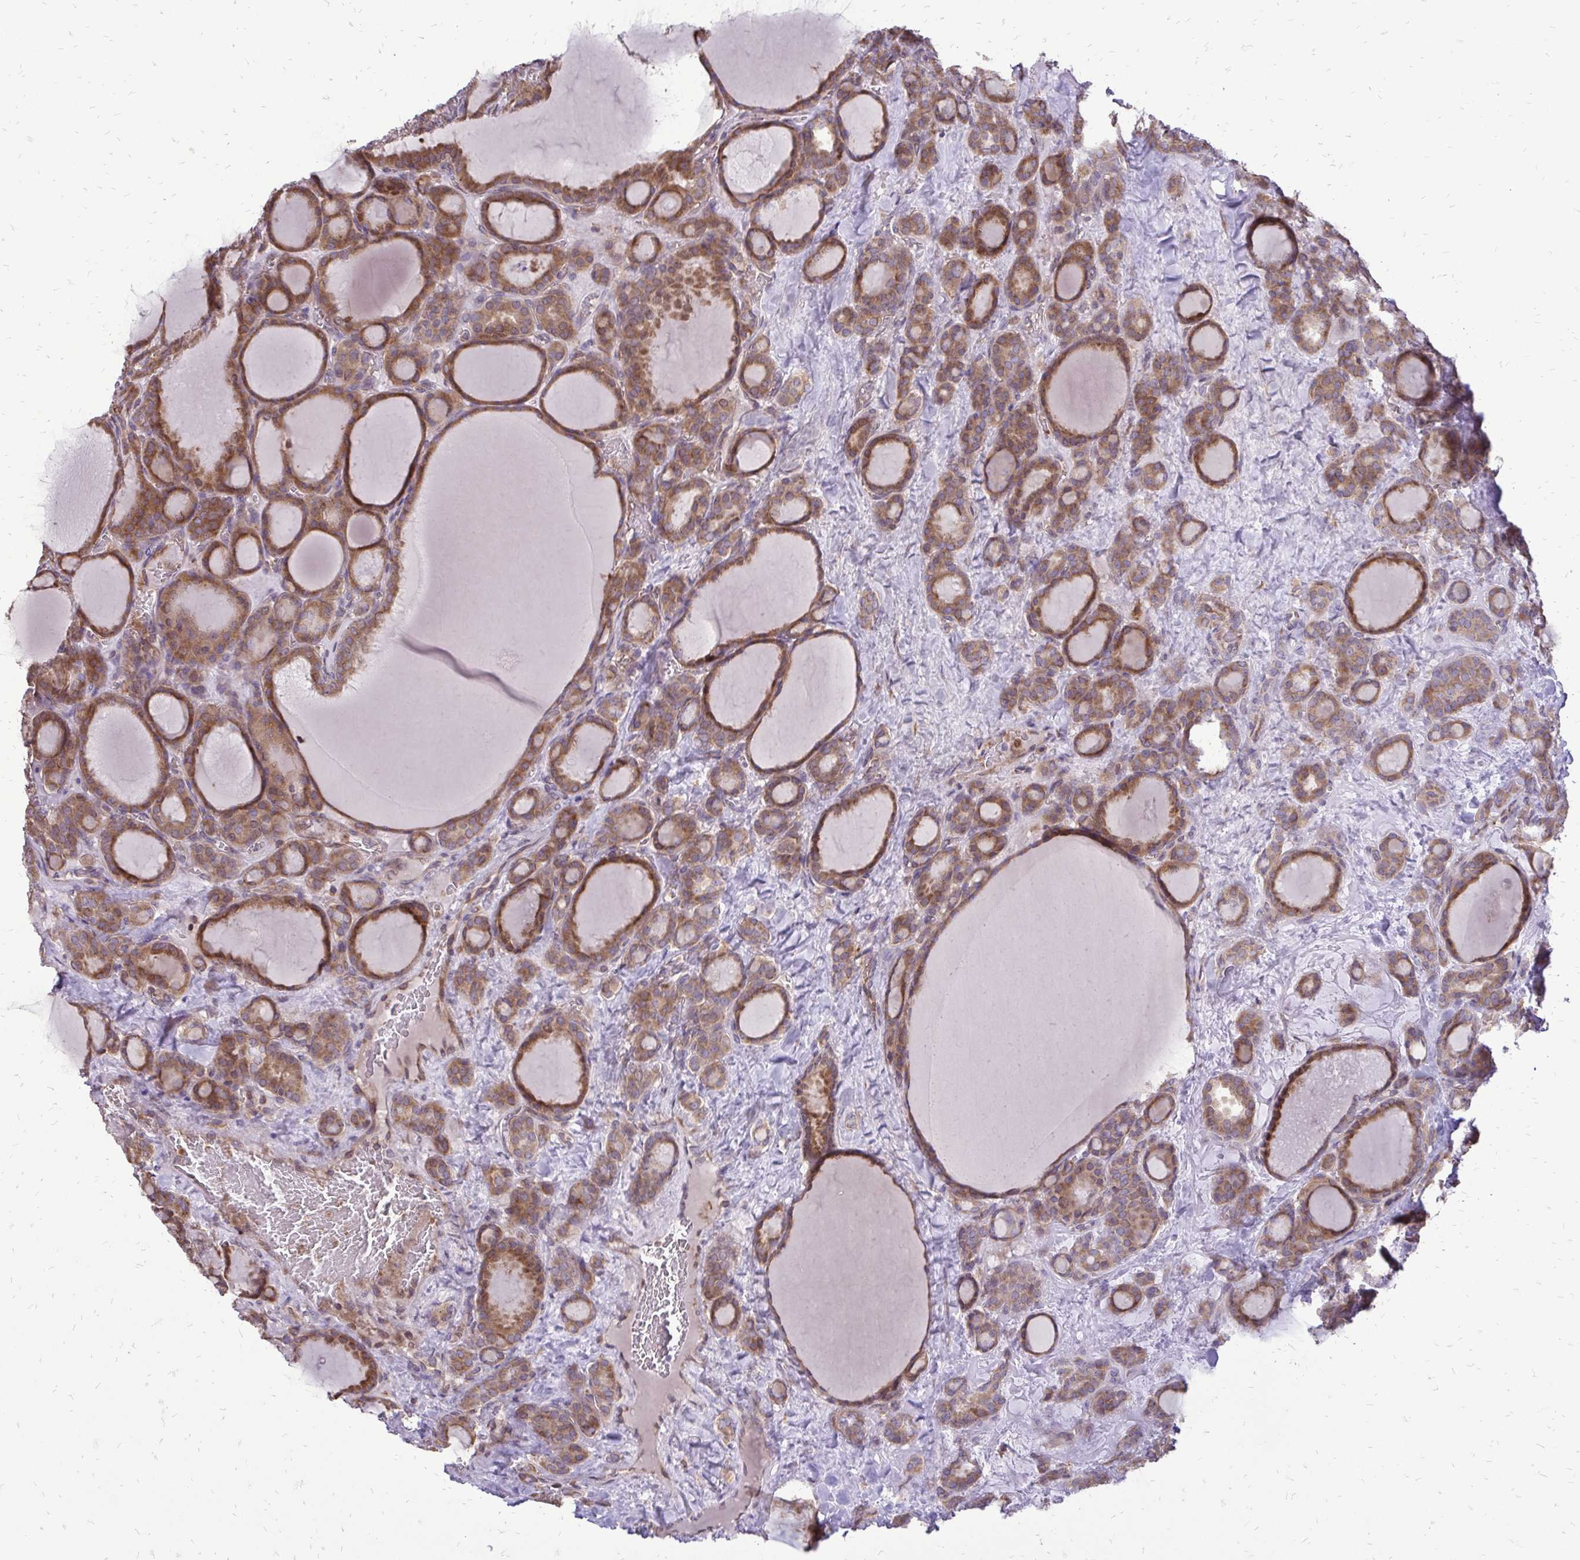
{"staining": {"intensity": "moderate", "quantity": ">75%", "location": "cytoplasmic/membranous"}, "tissue": "thyroid cancer", "cell_type": "Tumor cells", "image_type": "cancer", "snomed": [{"axis": "morphology", "description": "Normal tissue, NOS"}, {"axis": "morphology", "description": "Follicular adenoma carcinoma, NOS"}, {"axis": "topography", "description": "Thyroid gland"}], "caption": "Approximately >75% of tumor cells in human follicular adenoma carcinoma (thyroid) display moderate cytoplasmic/membranous protein expression as visualized by brown immunohistochemical staining.", "gene": "RPS3", "patient": {"sex": "female", "age": 31}}